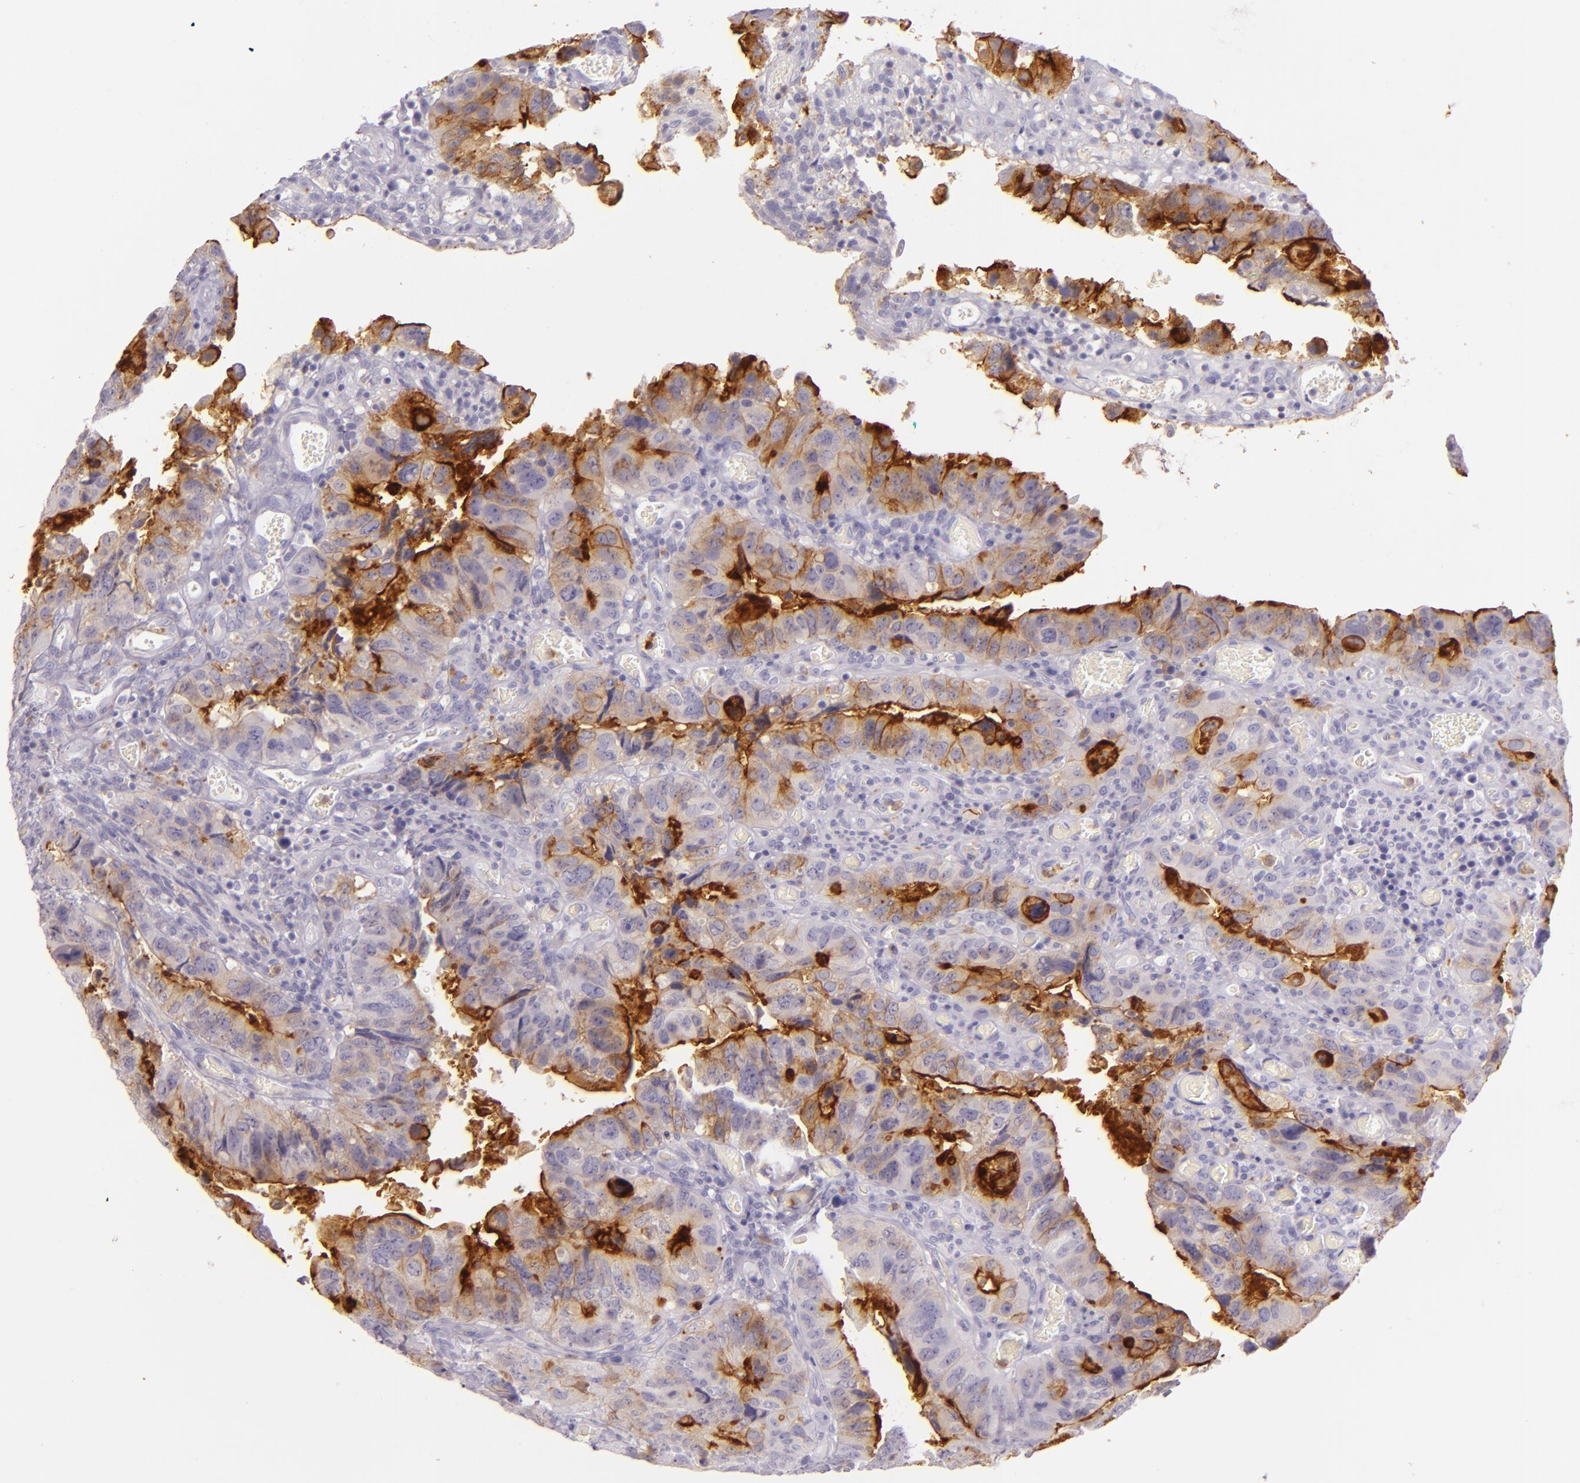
{"staining": {"intensity": "moderate", "quantity": "<25%", "location": "cytoplasmic/membranous"}, "tissue": "colorectal cancer", "cell_type": "Tumor cells", "image_type": "cancer", "snomed": [{"axis": "morphology", "description": "Adenocarcinoma, NOS"}, {"axis": "topography", "description": "Rectum"}], "caption": "Immunohistochemistry (IHC) of adenocarcinoma (colorectal) displays low levels of moderate cytoplasmic/membranous expression in approximately <25% of tumor cells.", "gene": "CEACAM1", "patient": {"sex": "female", "age": 82}}